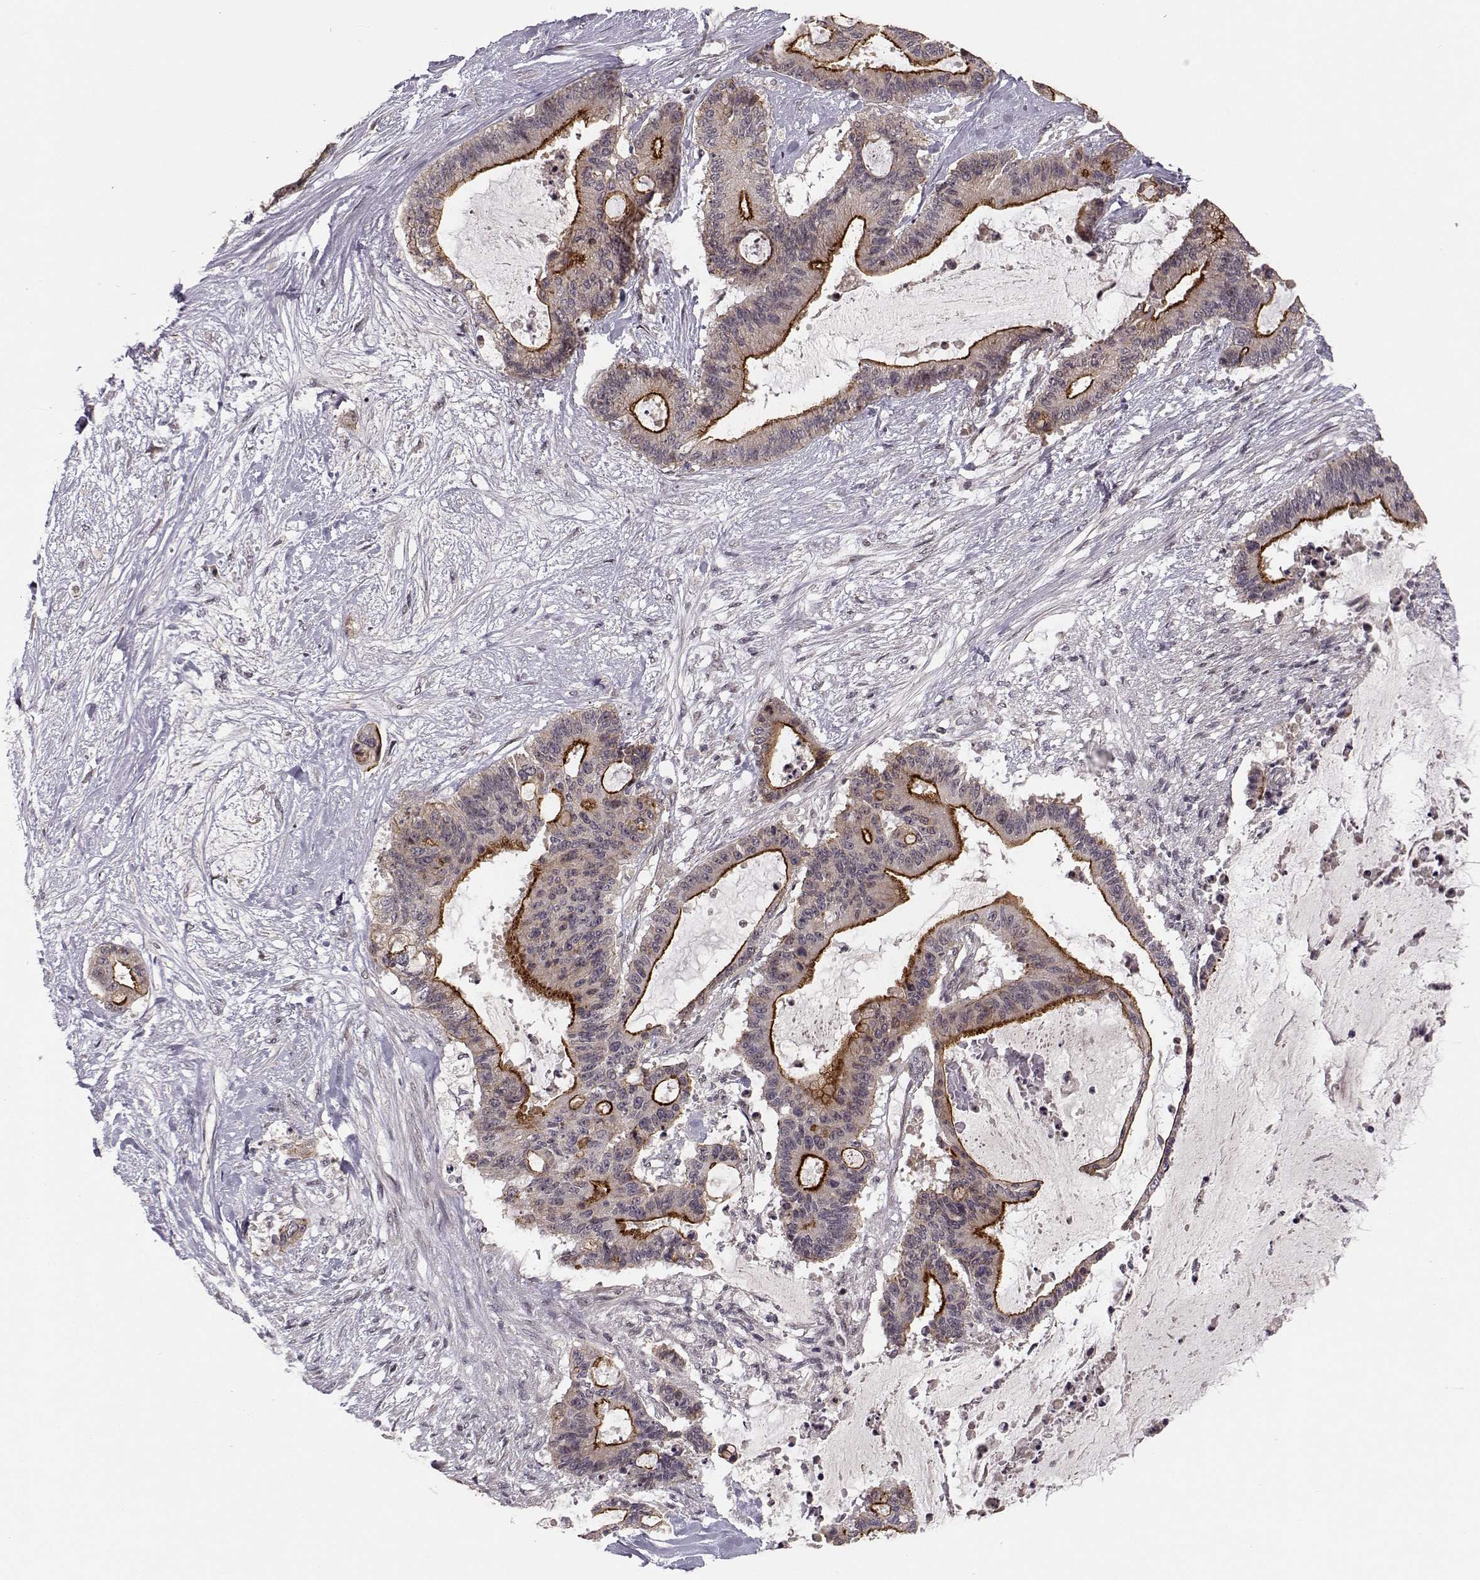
{"staining": {"intensity": "moderate", "quantity": "25%-75%", "location": "cytoplasmic/membranous"}, "tissue": "liver cancer", "cell_type": "Tumor cells", "image_type": "cancer", "snomed": [{"axis": "morphology", "description": "Normal tissue, NOS"}, {"axis": "morphology", "description": "Cholangiocarcinoma"}, {"axis": "topography", "description": "Liver"}, {"axis": "topography", "description": "Peripheral nerve tissue"}], "caption": "Immunohistochemical staining of cholangiocarcinoma (liver) shows moderate cytoplasmic/membranous protein positivity in approximately 25%-75% of tumor cells. (IHC, brightfield microscopy, high magnification).", "gene": "PLEKHG3", "patient": {"sex": "female", "age": 73}}